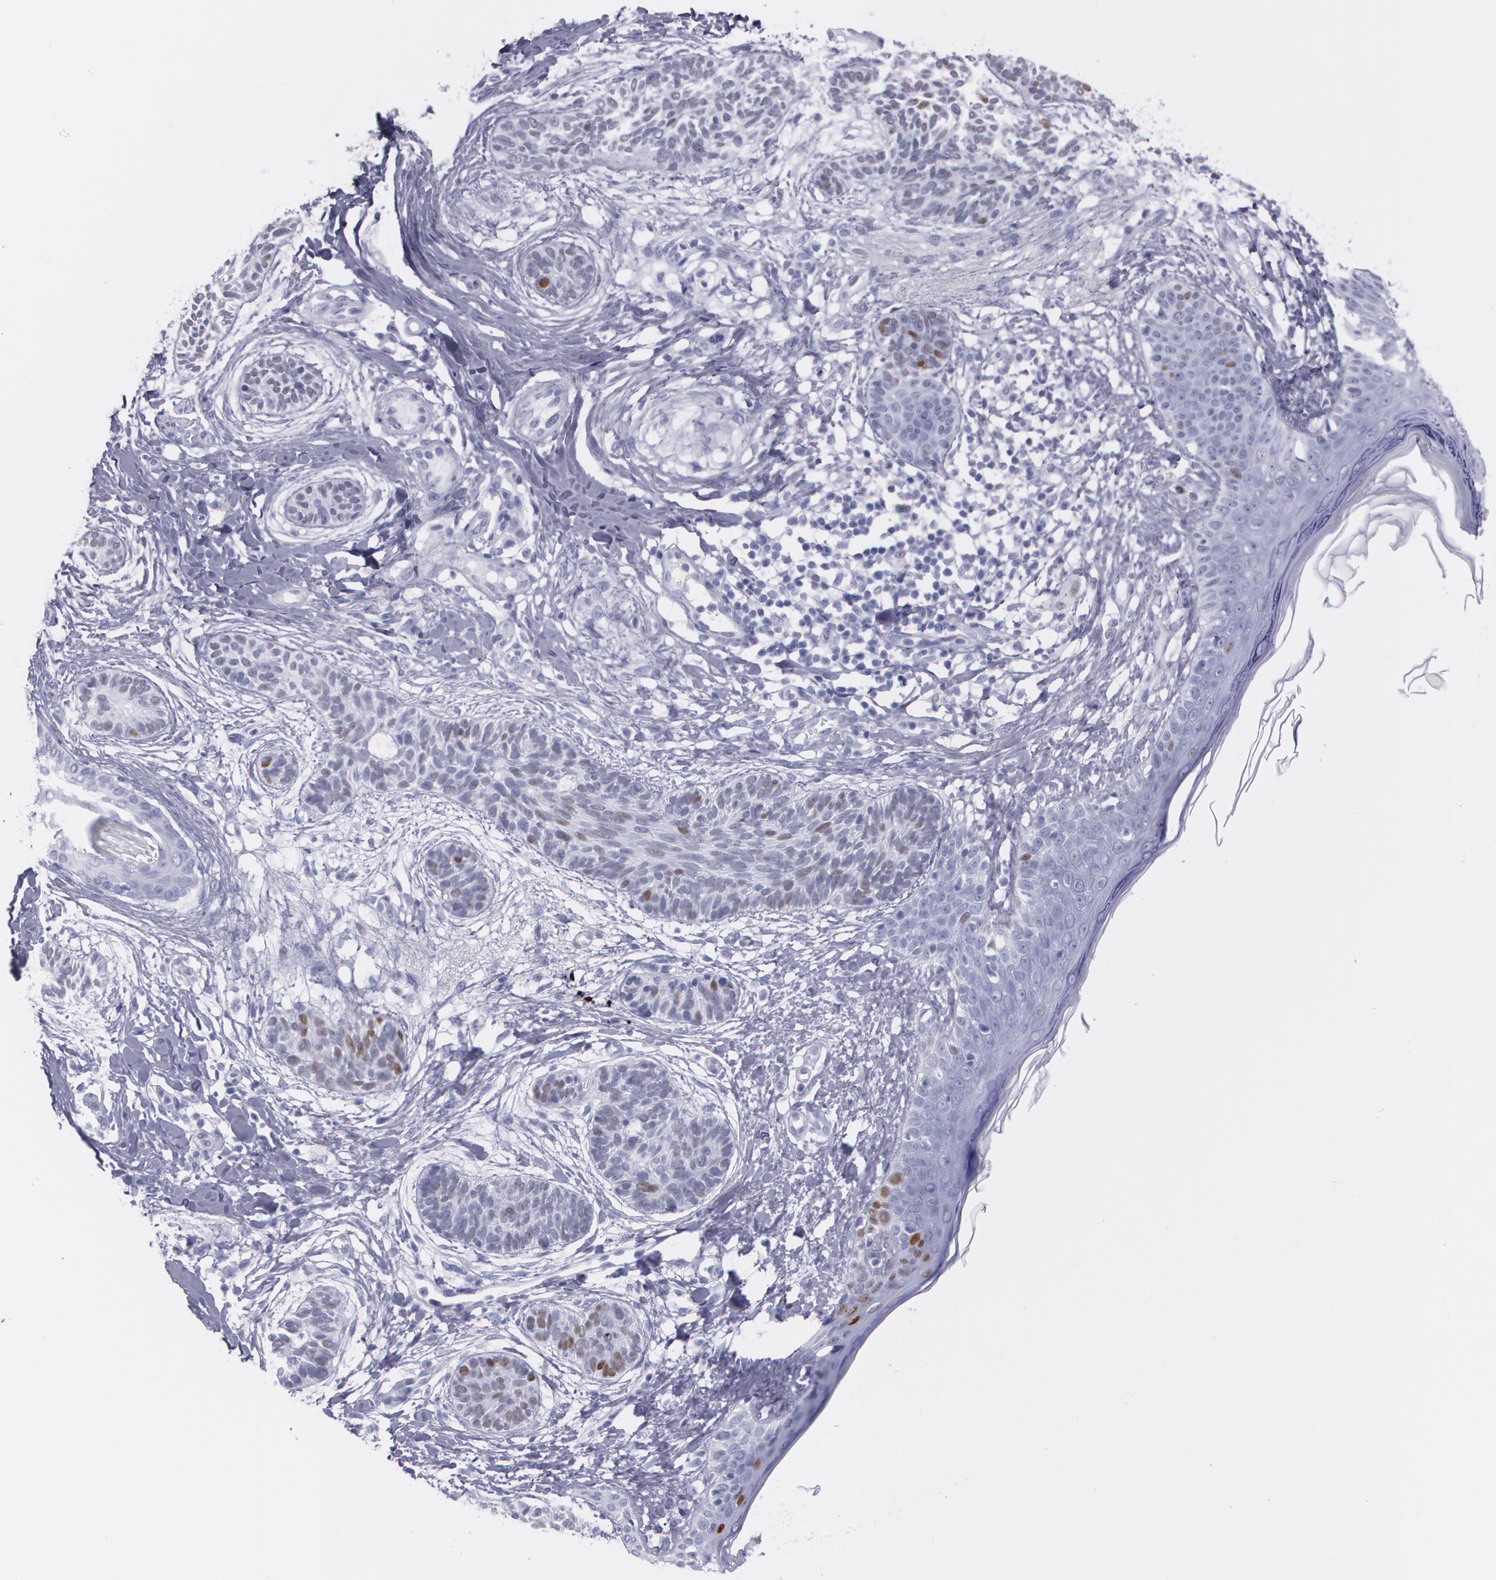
{"staining": {"intensity": "moderate", "quantity": "<25%", "location": "nuclear"}, "tissue": "skin cancer", "cell_type": "Tumor cells", "image_type": "cancer", "snomed": [{"axis": "morphology", "description": "Normal tissue, NOS"}, {"axis": "morphology", "description": "Basal cell carcinoma"}, {"axis": "topography", "description": "Skin"}], "caption": "Protein staining by IHC displays moderate nuclear expression in about <25% of tumor cells in basal cell carcinoma (skin).", "gene": "TP53", "patient": {"sex": "male", "age": 63}}